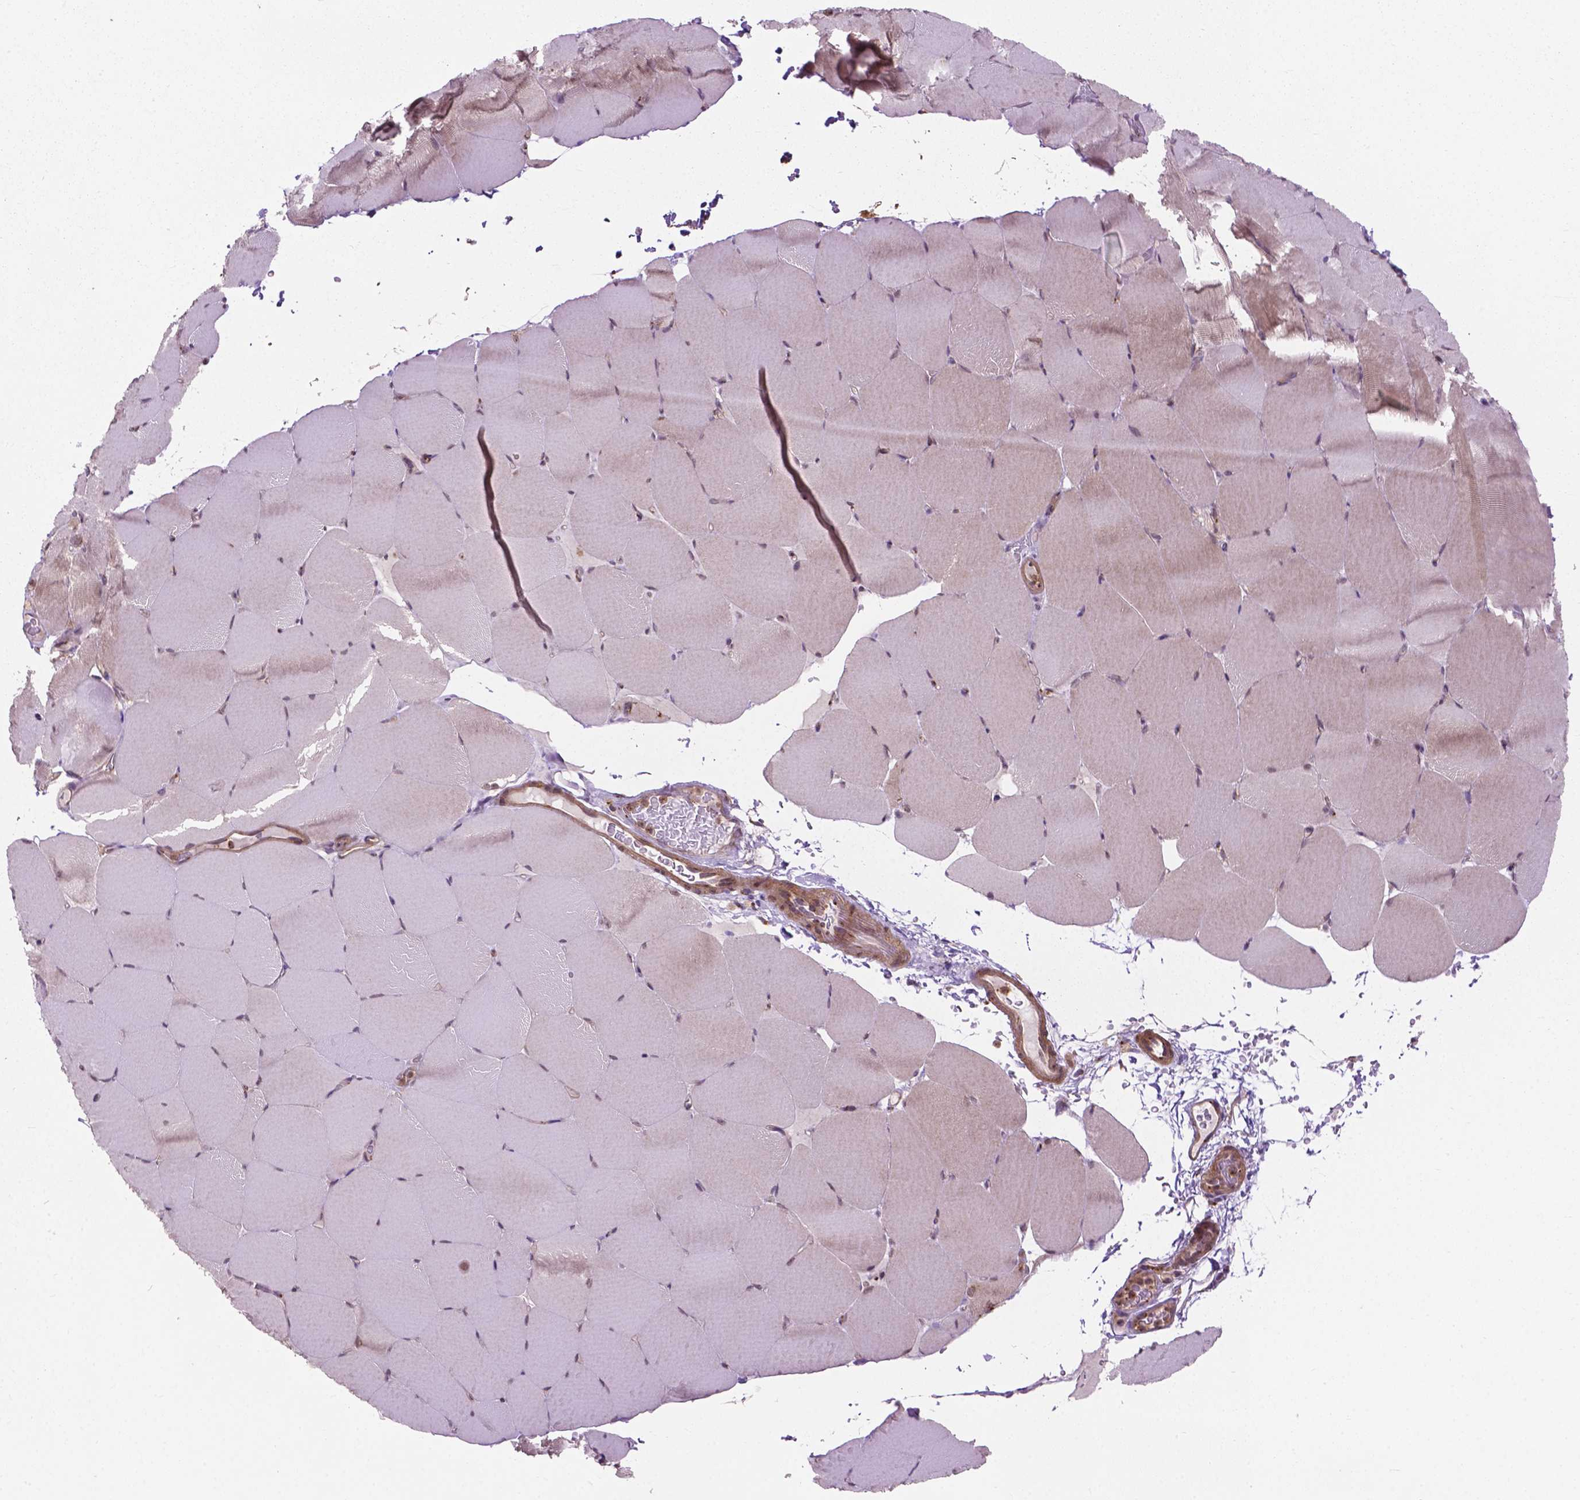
{"staining": {"intensity": "negative", "quantity": "none", "location": "none"}, "tissue": "skeletal muscle", "cell_type": "Myocytes", "image_type": "normal", "snomed": [{"axis": "morphology", "description": "Normal tissue, NOS"}, {"axis": "topography", "description": "Skeletal muscle"}], "caption": "Immunohistochemistry (IHC) of normal skeletal muscle shows no expression in myocytes.", "gene": "PPP1CB", "patient": {"sex": "female", "age": 37}}